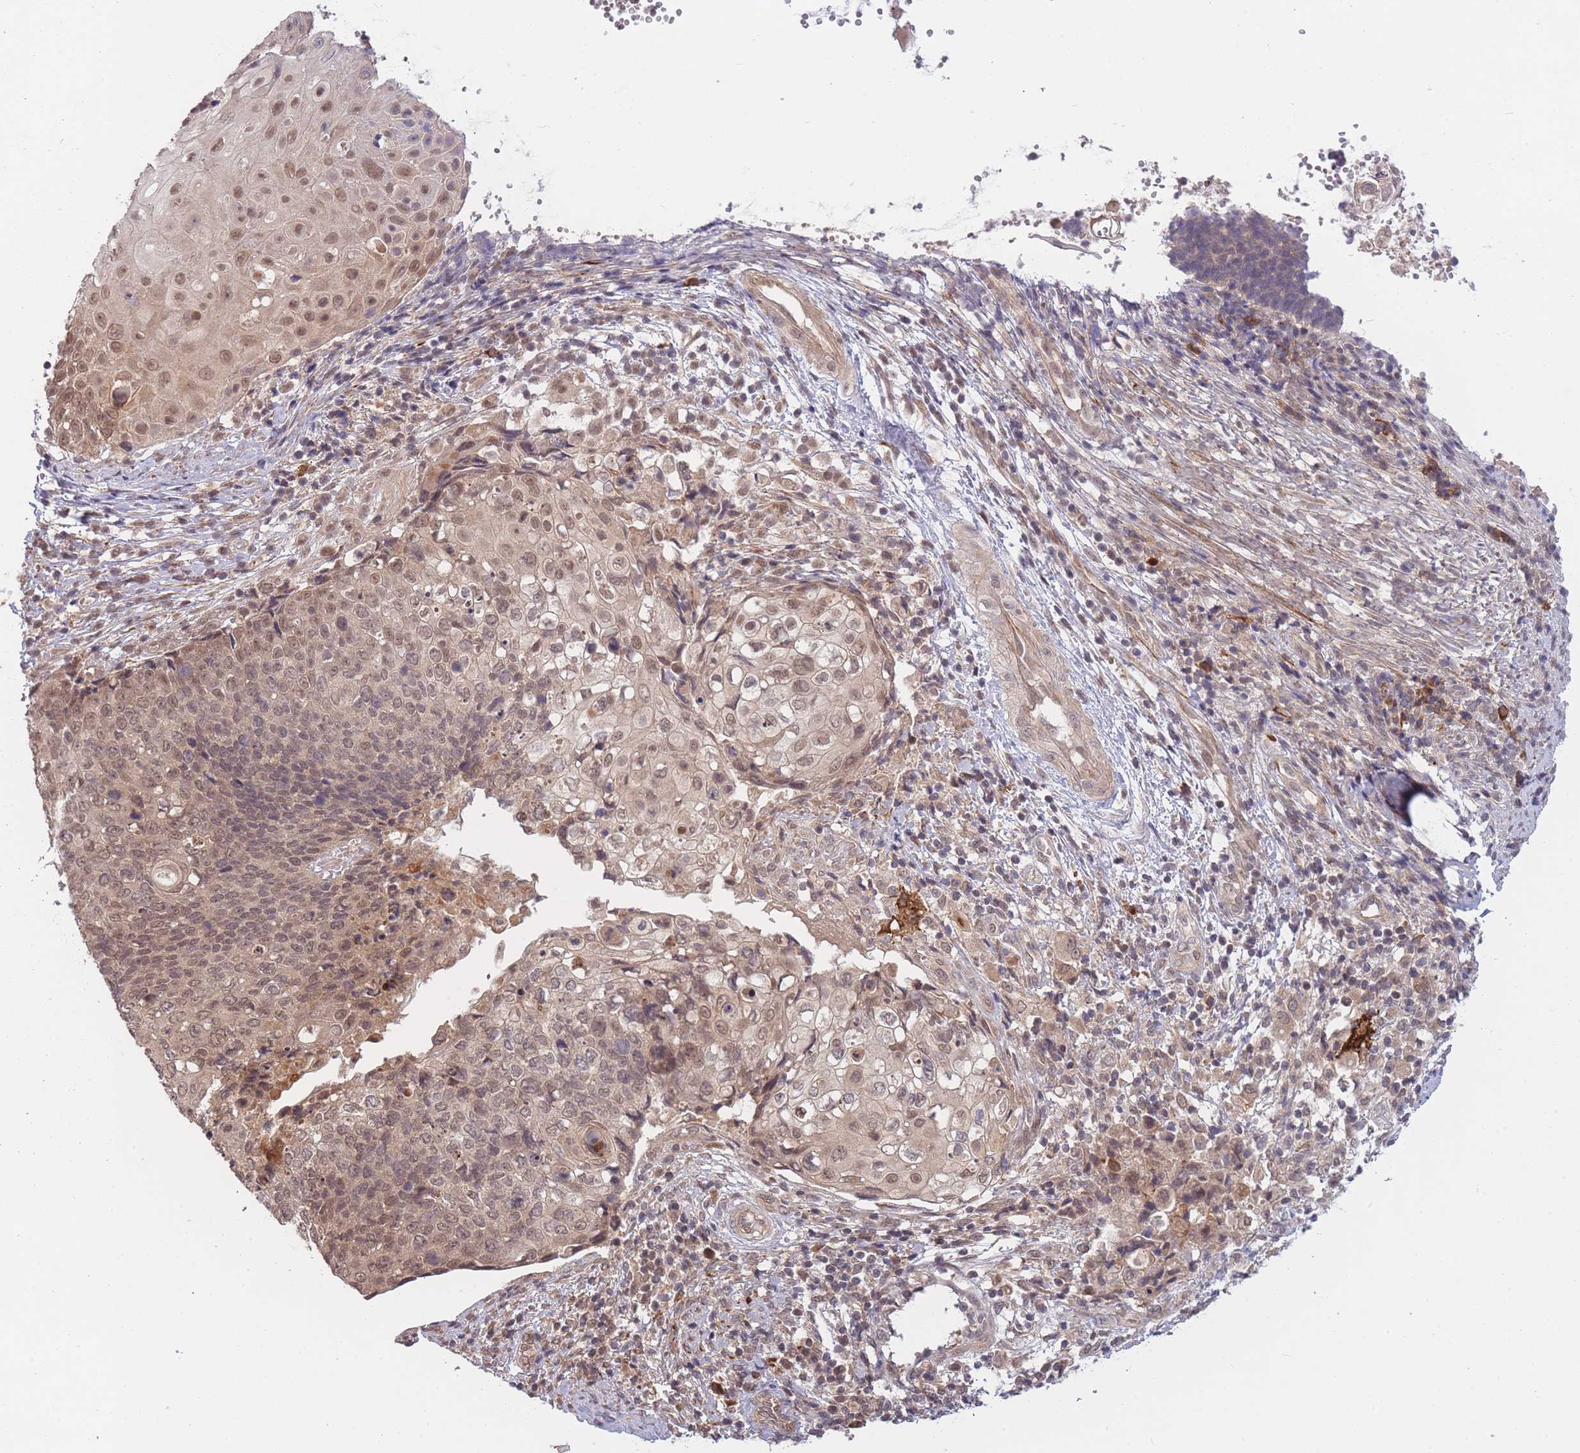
{"staining": {"intensity": "weak", "quantity": ">75%", "location": "cytoplasmic/membranous,nuclear"}, "tissue": "cervical cancer", "cell_type": "Tumor cells", "image_type": "cancer", "snomed": [{"axis": "morphology", "description": "Squamous cell carcinoma, NOS"}, {"axis": "topography", "description": "Cervix"}], "caption": "Brown immunohistochemical staining in human cervical cancer displays weak cytoplasmic/membranous and nuclear staining in about >75% of tumor cells.", "gene": "SMC6", "patient": {"sex": "female", "age": 39}}